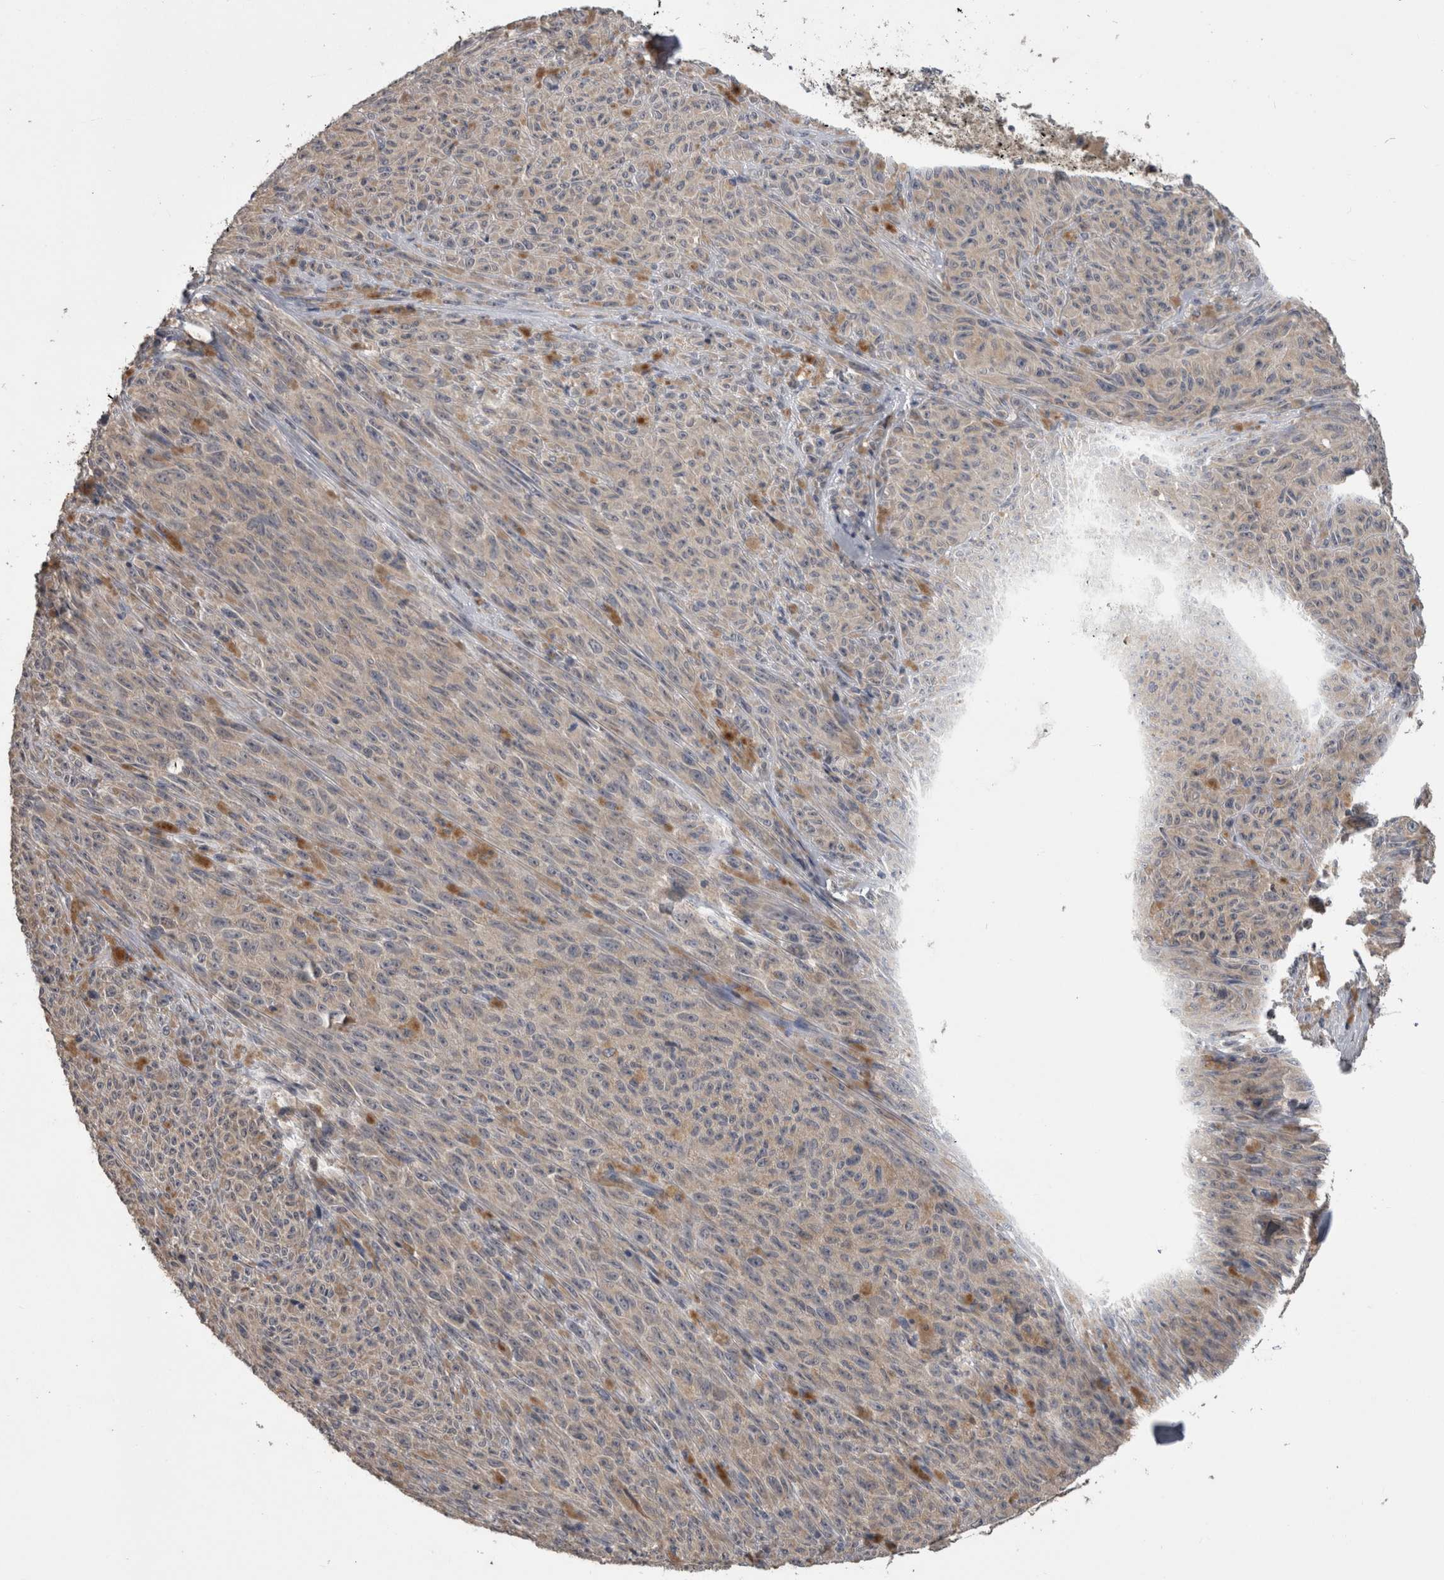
{"staining": {"intensity": "weak", "quantity": "25%-75%", "location": "cytoplasmic/membranous"}, "tissue": "melanoma", "cell_type": "Tumor cells", "image_type": "cancer", "snomed": [{"axis": "morphology", "description": "Malignant melanoma, NOS"}, {"axis": "topography", "description": "Skin"}], "caption": "Protein positivity by immunohistochemistry shows weak cytoplasmic/membranous expression in approximately 25%-75% of tumor cells in malignant melanoma.", "gene": "ANXA13", "patient": {"sex": "female", "age": 82}}